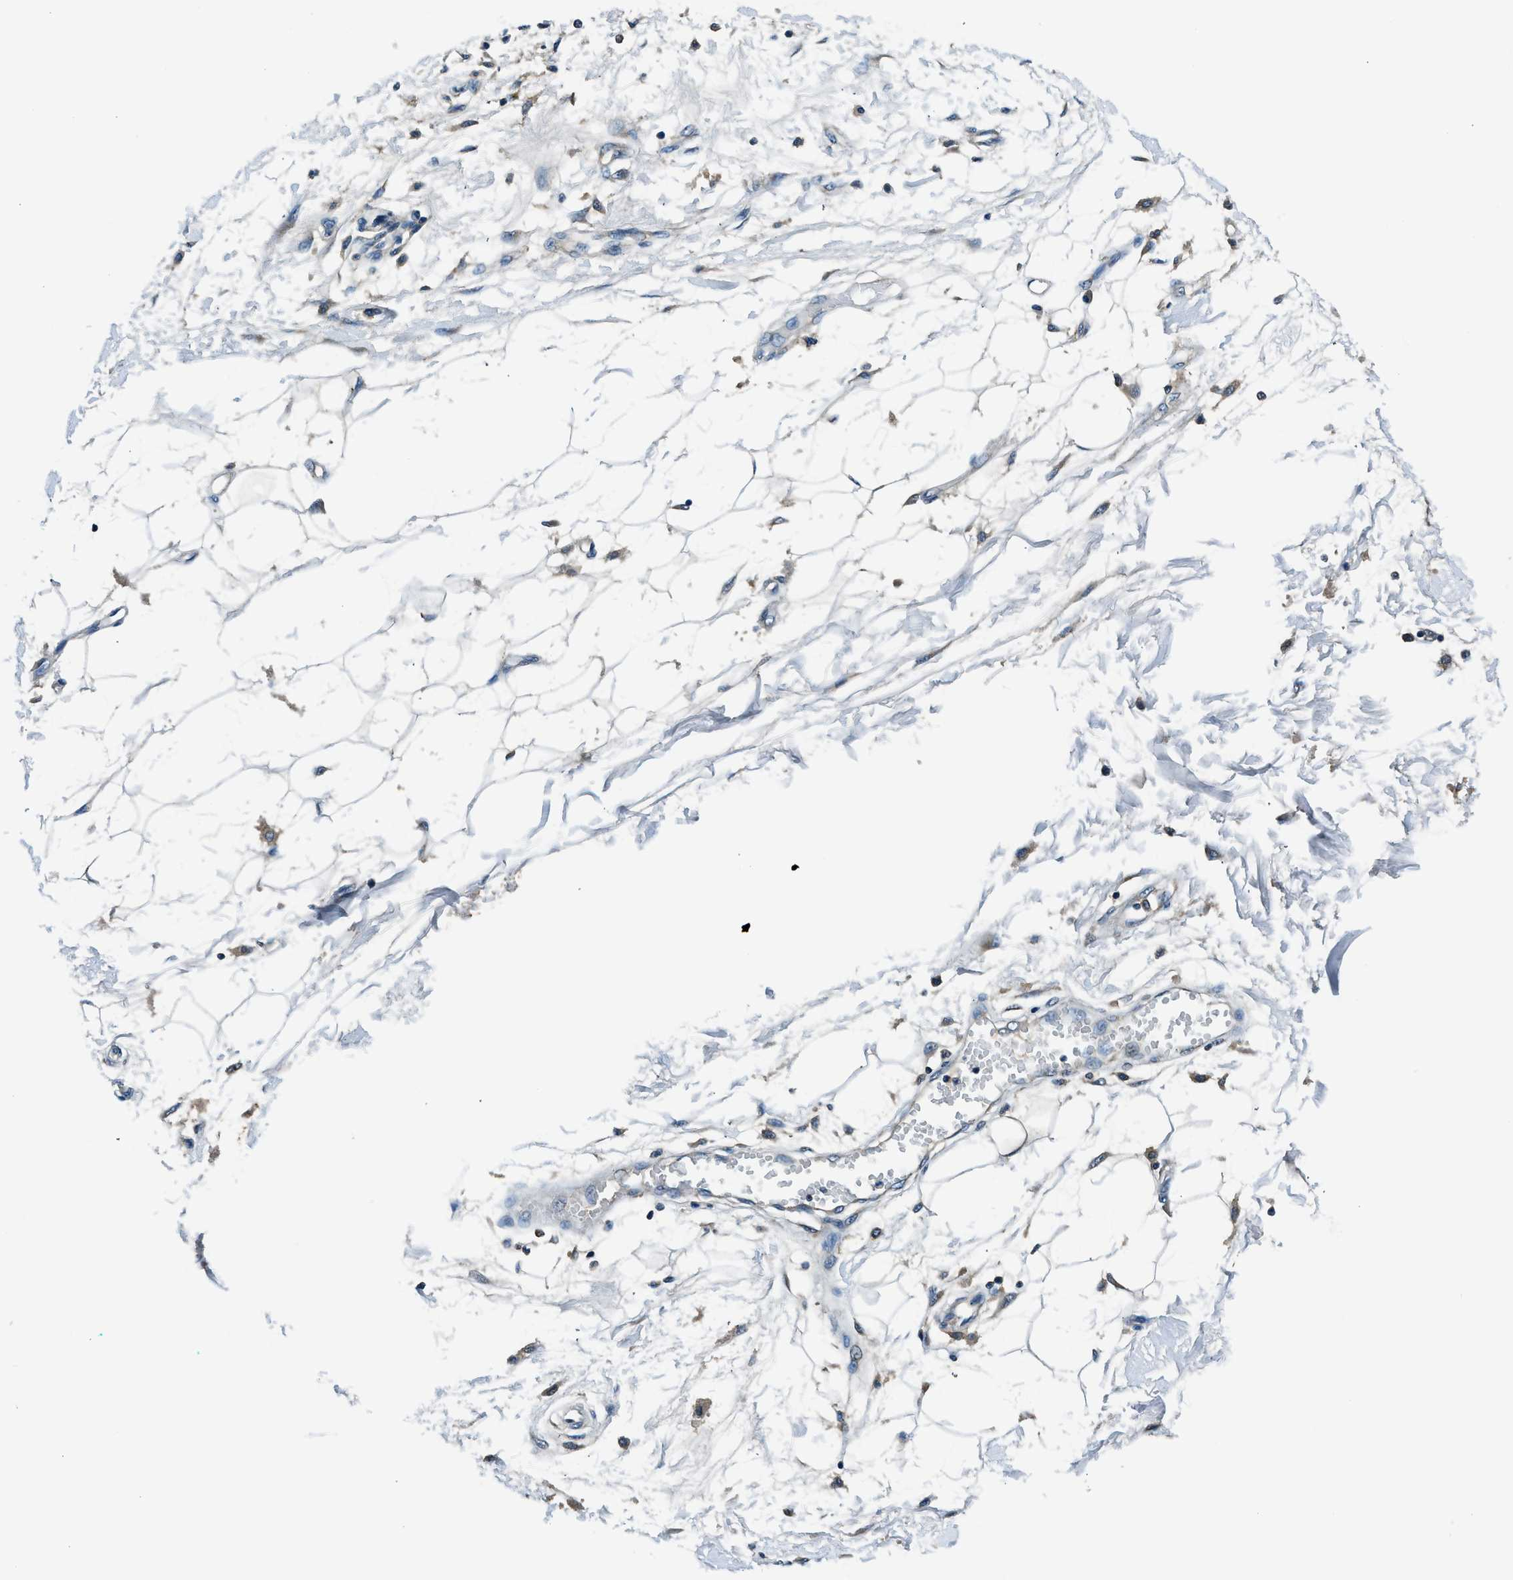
{"staining": {"intensity": "weak", "quantity": ">75%", "location": "cytoplasmic/membranous"}, "tissue": "adipose tissue", "cell_type": "Adipocytes", "image_type": "normal", "snomed": [{"axis": "morphology", "description": "Normal tissue, NOS"}, {"axis": "morphology", "description": "Squamous cell carcinoma, NOS"}, {"axis": "topography", "description": "Skin"}, {"axis": "topography", "description": "Peripheral nerve tissue"}], "caption": "Immunohistochemical staining of normal adipose tissue reveals weak cytoplasmic/membranous protein staining in approximately >75% of adipocytes. The staining was performed using DAB (3,3'-diaminobenzidine) to visualize the protein expression in brown, while the nuclei were stained in blue with hematoxylin (Magnification: 20x).", "gene": "ARFGAP2", "patient": {"sex": "male", "age": 83}}